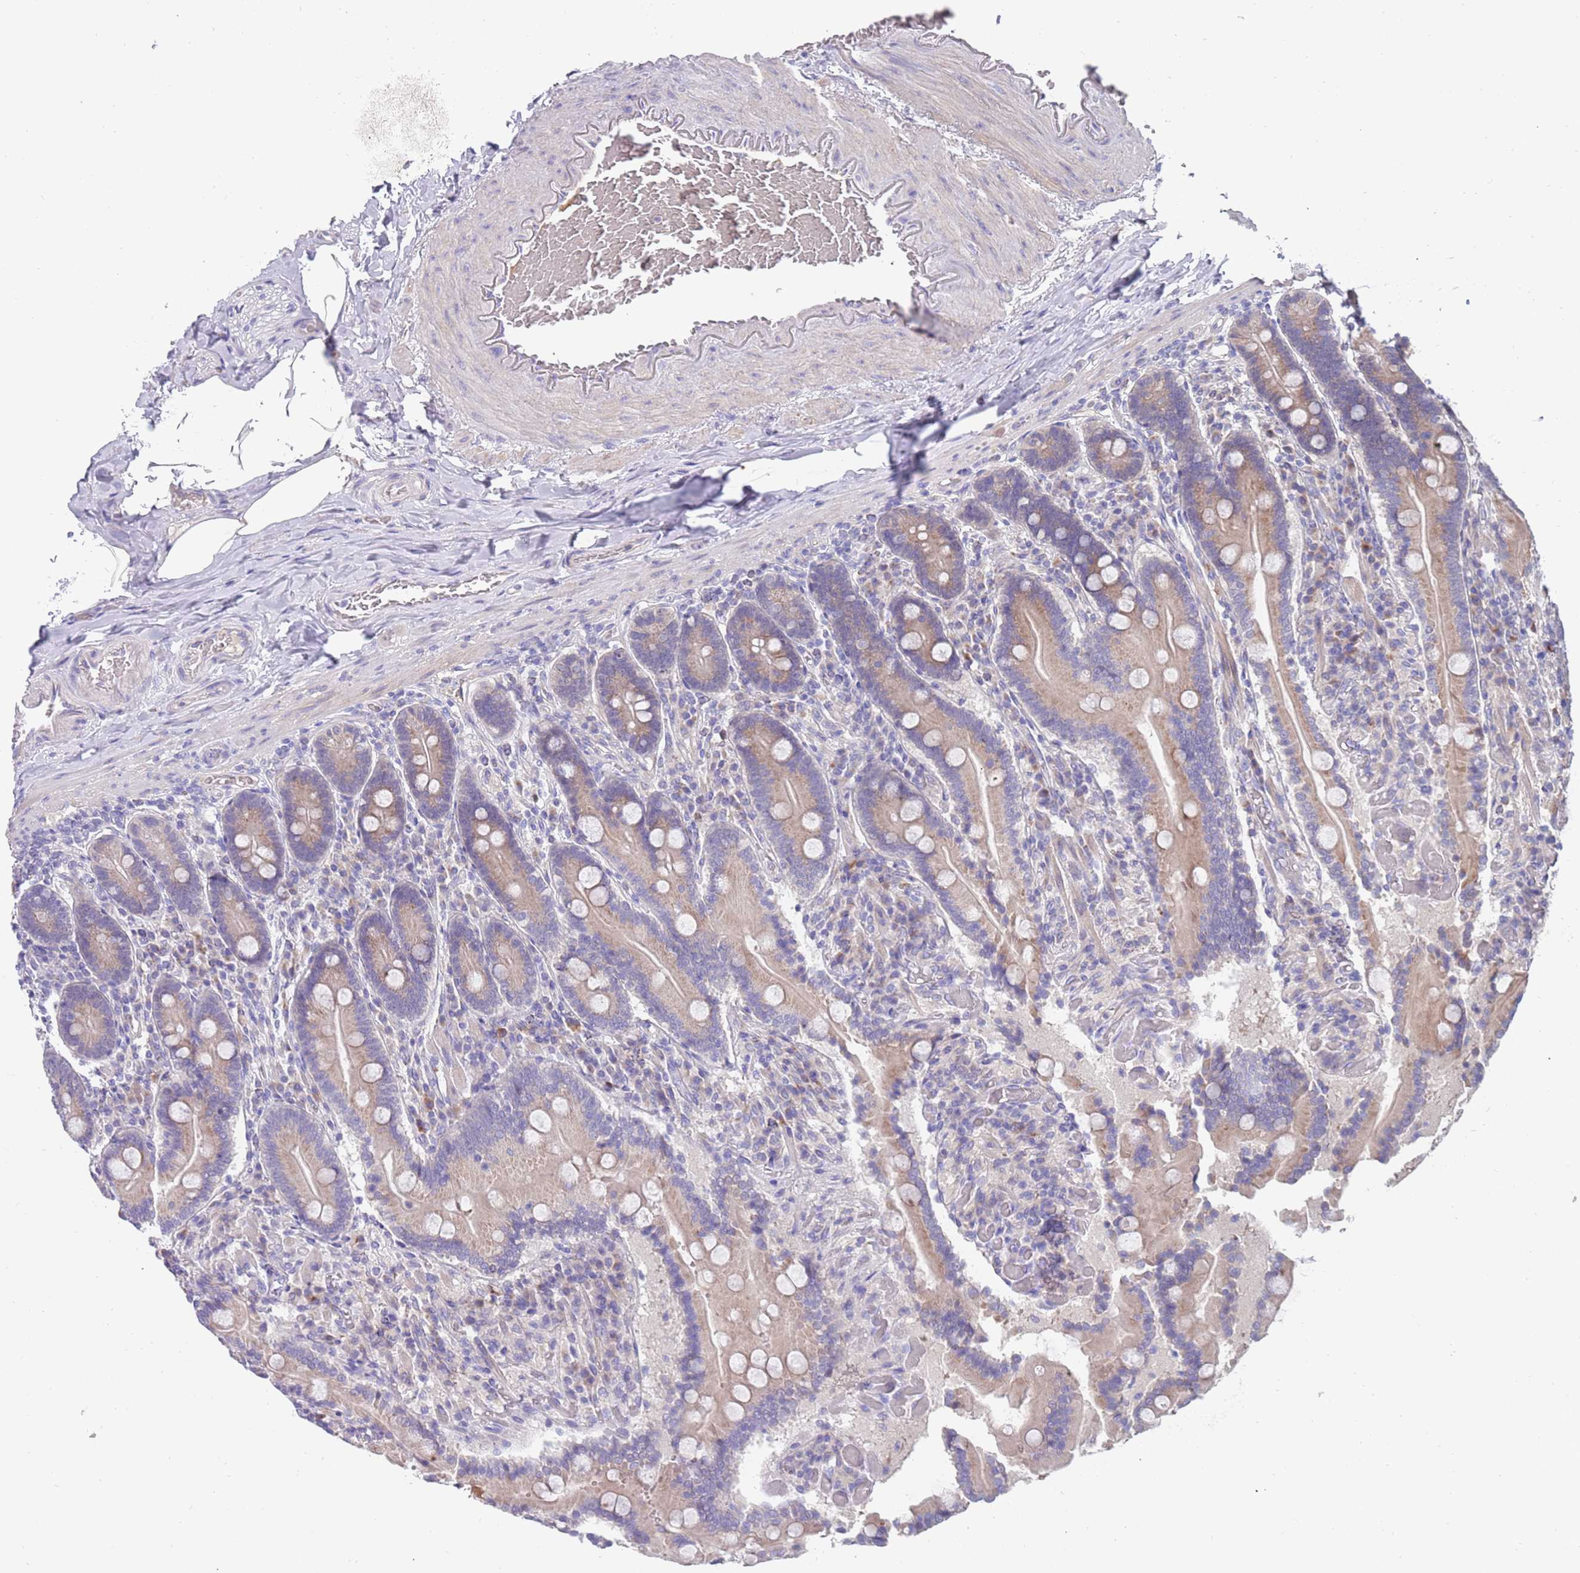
{"staining": {"intensity": "weak", "quantity": "25%-75%", "location": "cytoplasmic/membranous"}, "tissue": "duodenum", "cell_type": "Glandular cells", "image_type": "normal", "snomed": [{"axis": "morphology", "description": "Normal tissue, NOS"}, {"axis": "topography", "description": "Duodenum"}], "caption": "The micrograph demonstrates immunohistochemical staining of unremarkable duodenum. There is weak cytoplasmic/membranous staining is seen in approximately 25%-75% of glandular cells.", "gene": "ZNF746", "patient": {"sex": "female", "age": 62}}